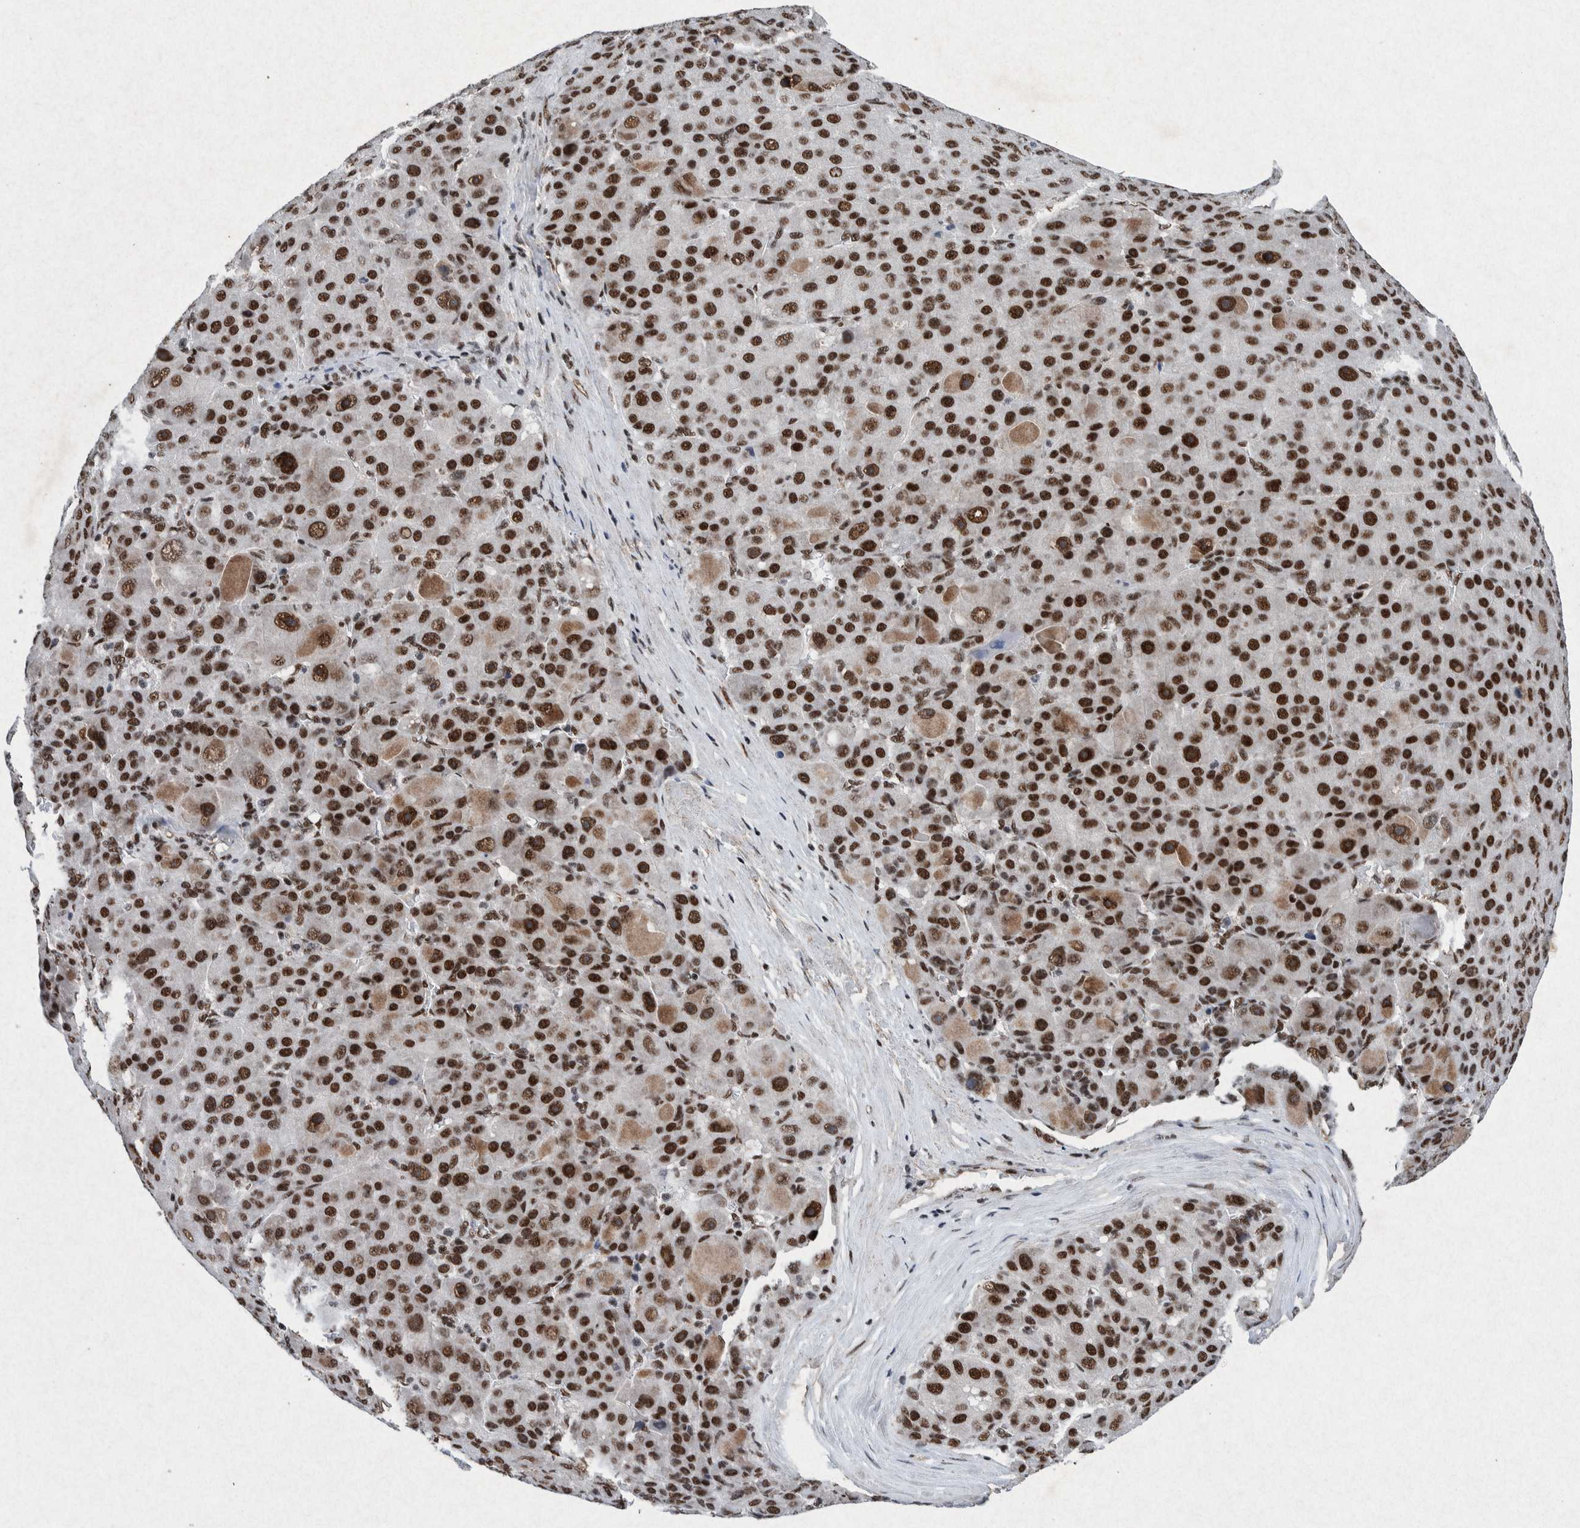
{"staining": {"intensity": "strong", "quantity": ">75%", "location": "nuclear"}, "tissue": "liver cancer", "cell_type": "Tumor cells", "image_type": "cancer", "snomed": [{"axis": "morphology", "description": "Carcinoma, Hepatocellular, NOS"}, {"axis": "topography", "description": "Liver"}], "caption": "Liver cancer (hepatocellular carcinoma) tissue displays strong nuclear positivity in about >75% of tumor cells The staining was performed using DAB (3,3'-diaminobenzidine), with brown indicating positive protein expression. Nuclei are stained blue with hematoxylin.", "gene": "TAF10", "patient": {"sex": "male", "age": 76}}